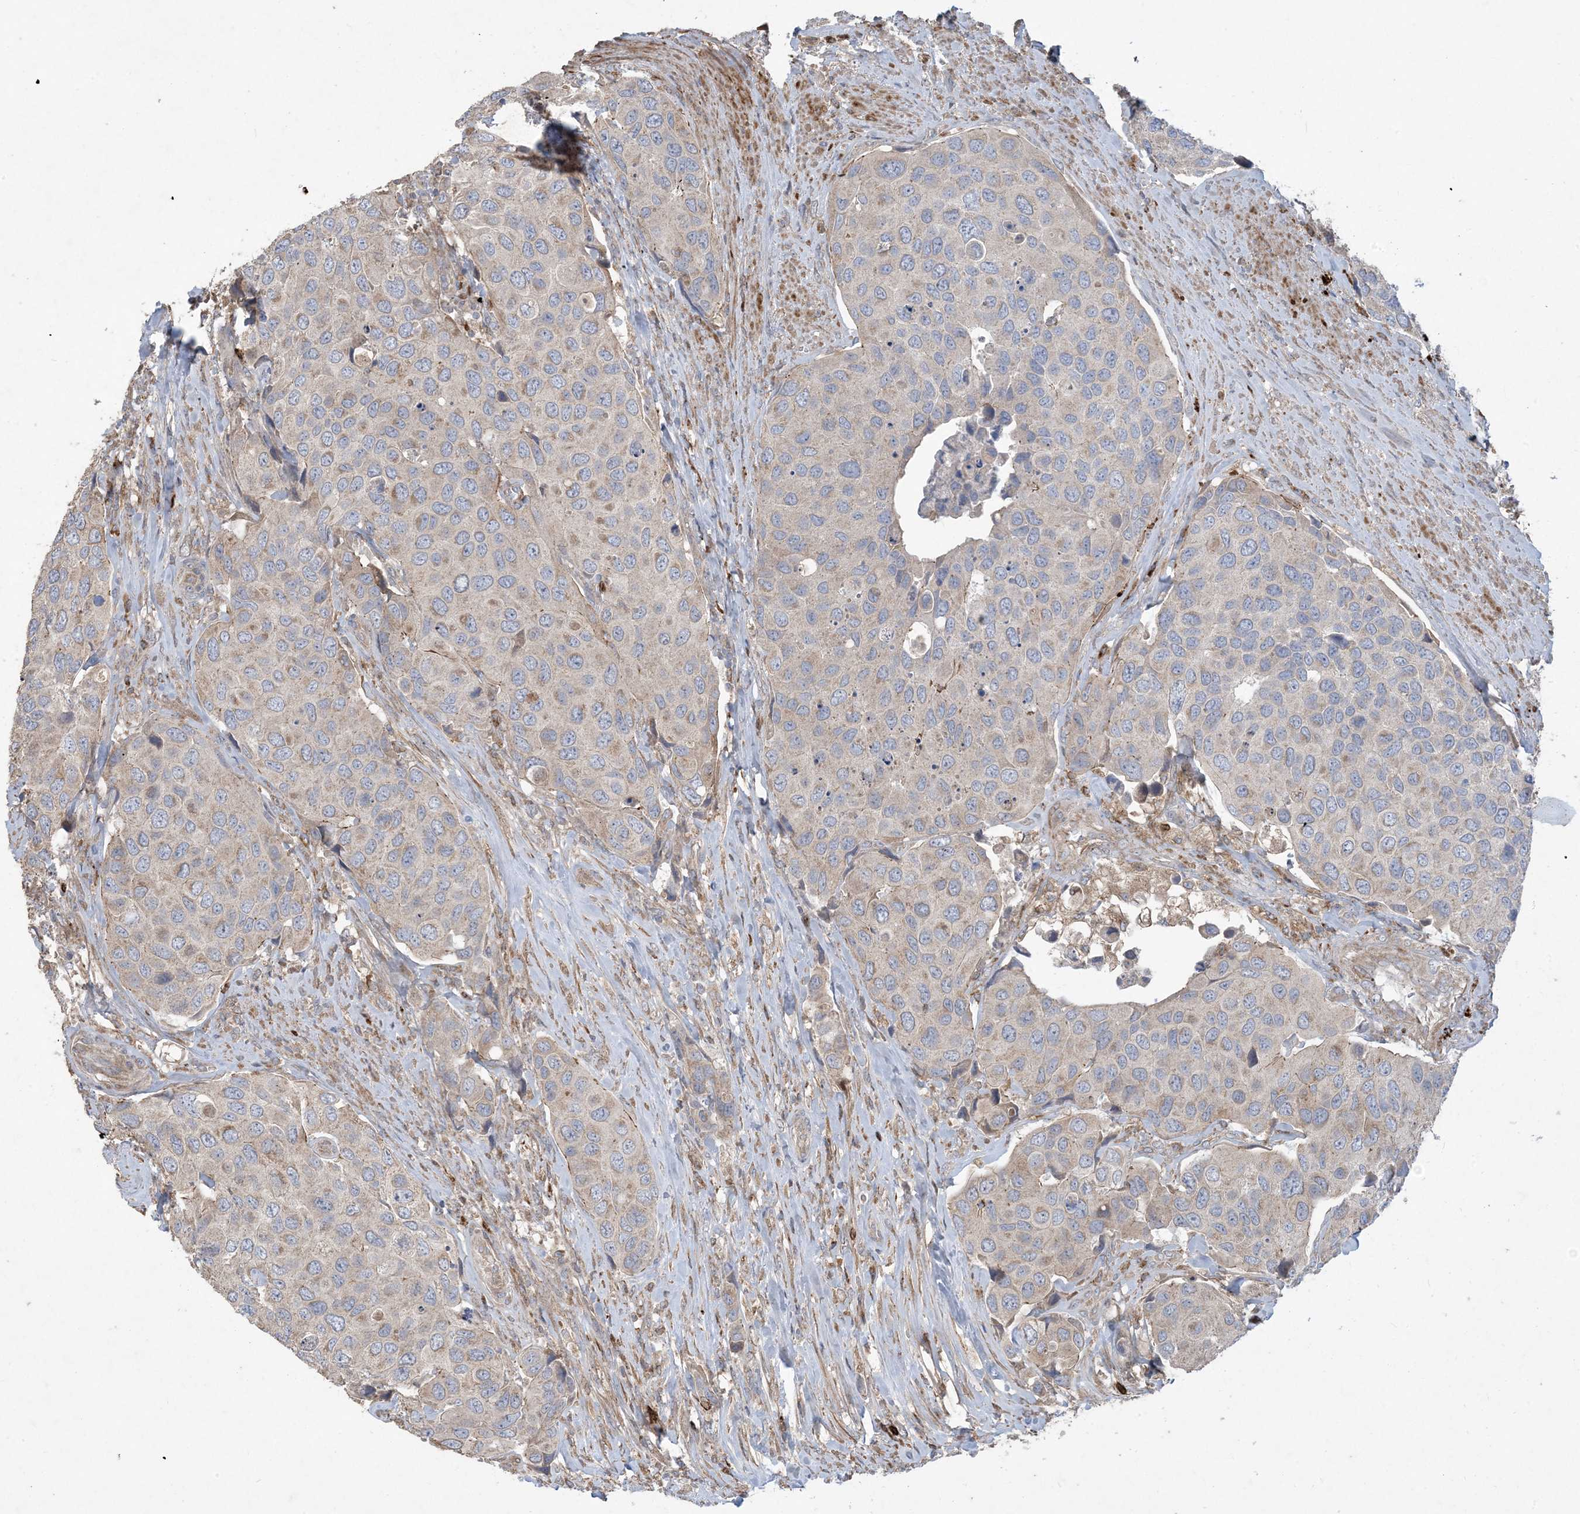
{"staining": {"intensity": "weak", "quantity": "<25%", "location": "cytoplasmic/membranous"}, "tissue": "urothelial cancer", "cell_type": "Tumor cells", "image_type": "cancer", "snomed": [{"axis": "morphology", "description": "Urothelial carcinoma, High grade"}, {"axis": "topography", "description": "Urinary bladder"}], "caption": "An IHC histopathology image of urothelial cancer is shown. There is no staining in tumor cells of urothelial cancer. (DAB (3,3'-diaminobenzidine) immunohistochemistry with hematoxylin counter stain).", "gene": "MASP2", "patient": {"sex": "male", "age": 74}}